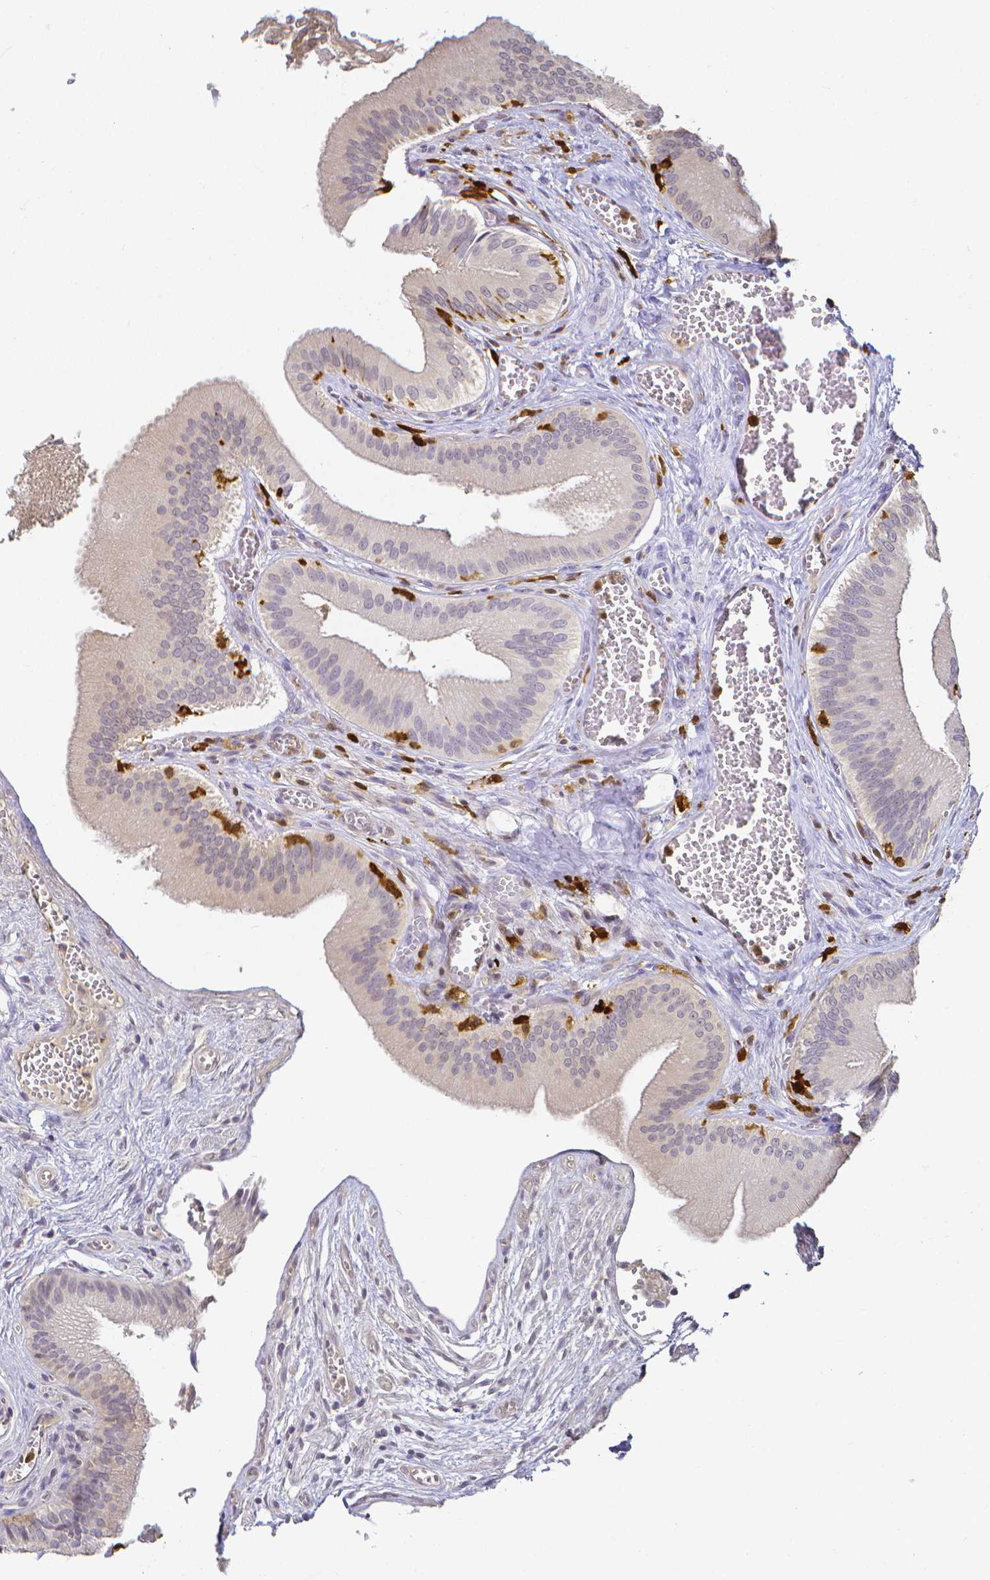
{"staining": {"intensity": "weak", "quantity": "<25%", "location": "cytoplasmic/membranous"}, "tissue": "gallbladder", "cell_type": "Glandular cells", "image_type": "normal", "snomed": [{"axis": "morphology", "description": "Normal tissue, NOS"}, {"axis": "topography", "description": "Gallbladder"}], "caption": "DAB immunohistochemical staining of normal human gallbladder shows no significant expression in glandular cells. (DAB immunohistochemistry with hematoxylin counter stain).", "gene": "COTL1", "patient": {"sex": "male", "age": 17}}